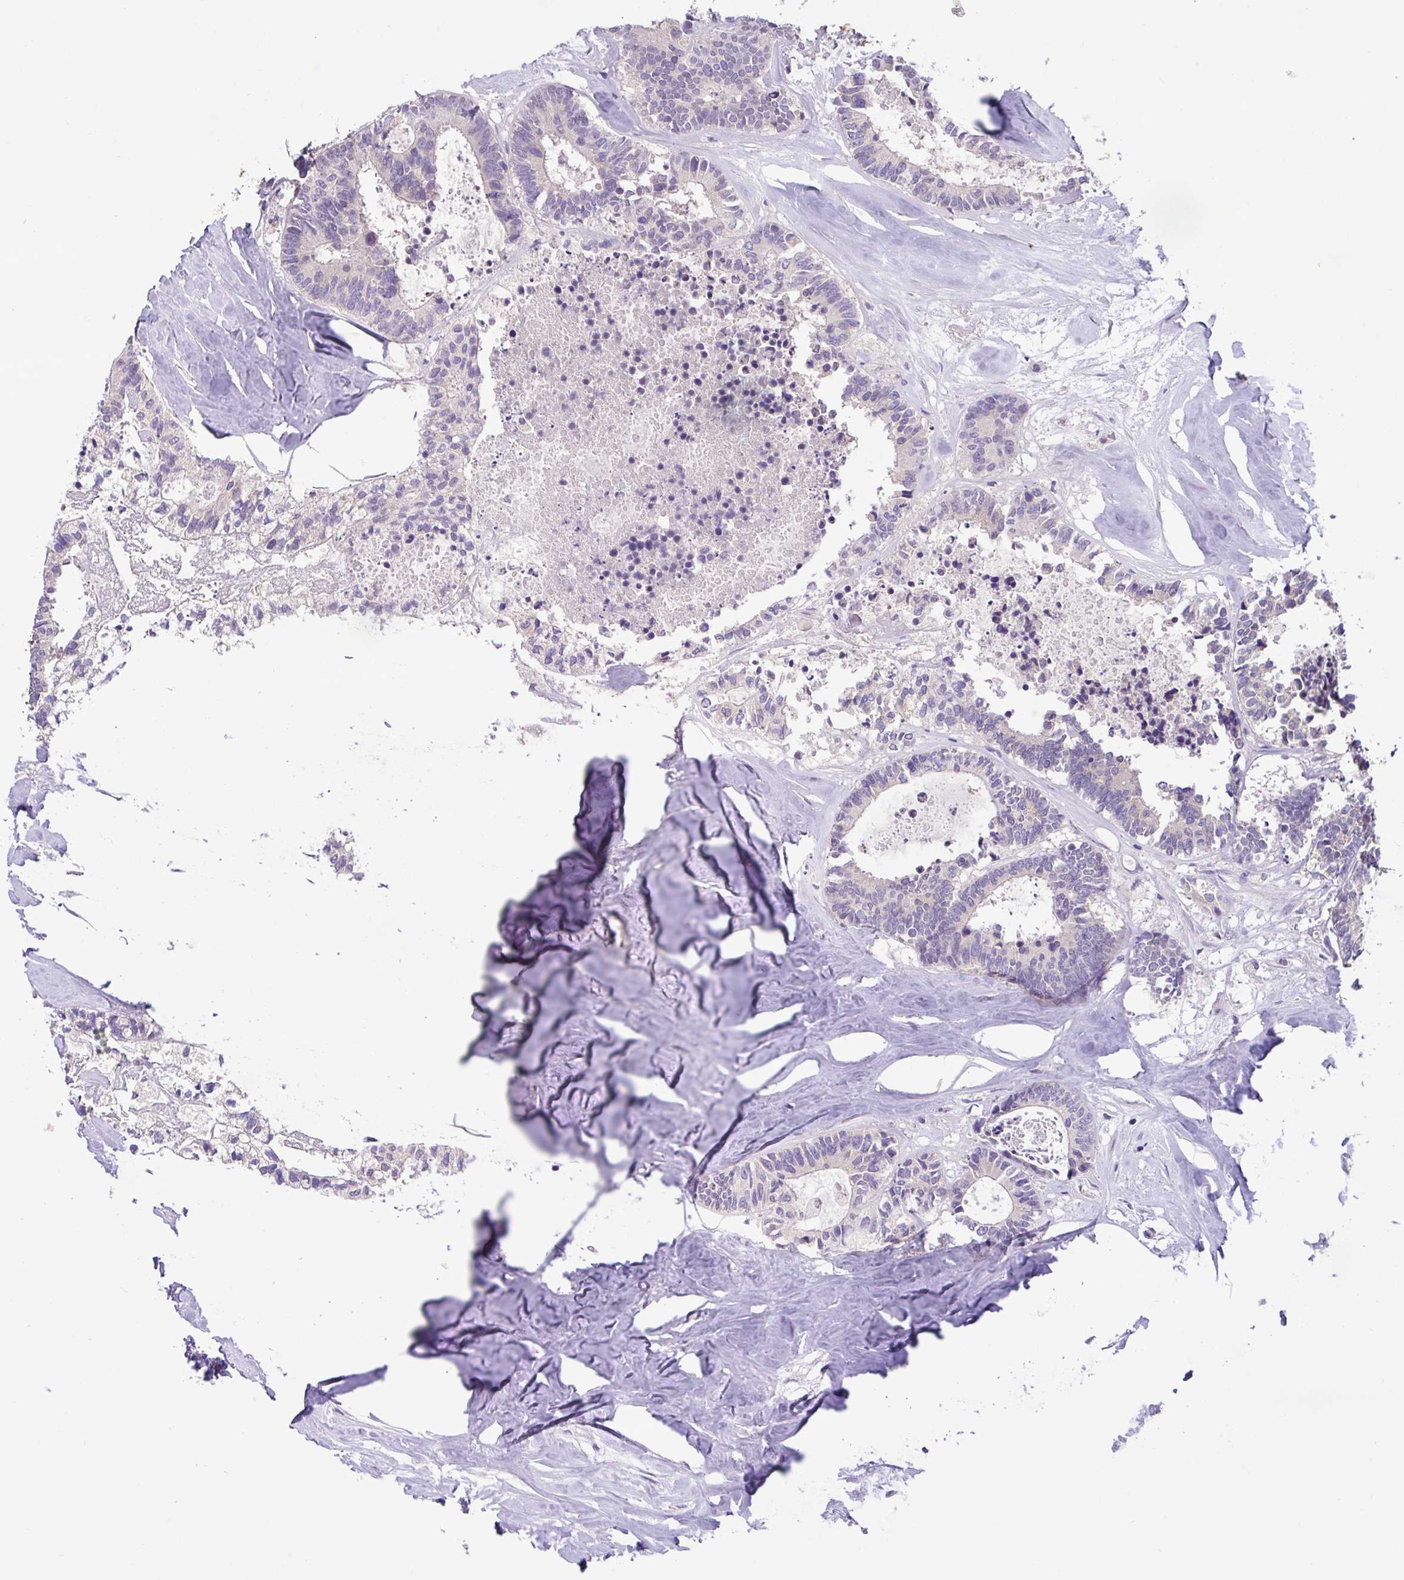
{"staining": {"intensity": "negative", "quantity": "none", "location": "none"}, "tissue": "colorectal cancer", "cell_type": "Tumor cells", "image_type": "cancer", "snomed": [{"axis": "morphology", "description": "Adenocarcinoma, NOS"}, {"axis": "topography", "description": "Colon"}, {"axis": "topography", "description": "Rectum"}], "caption": "Colorectal cancer (adenocarcinoma) was stained to show a protein in brown. There is no significant staining in tumor cells. The staining was performed using DAB to visualize the protein expression in brown, while the nuclei were stained in blue with hematoxylin (Magnification: 20x).", "gene": "PAX8", "patient": {"sex": "male", "age": 57}}